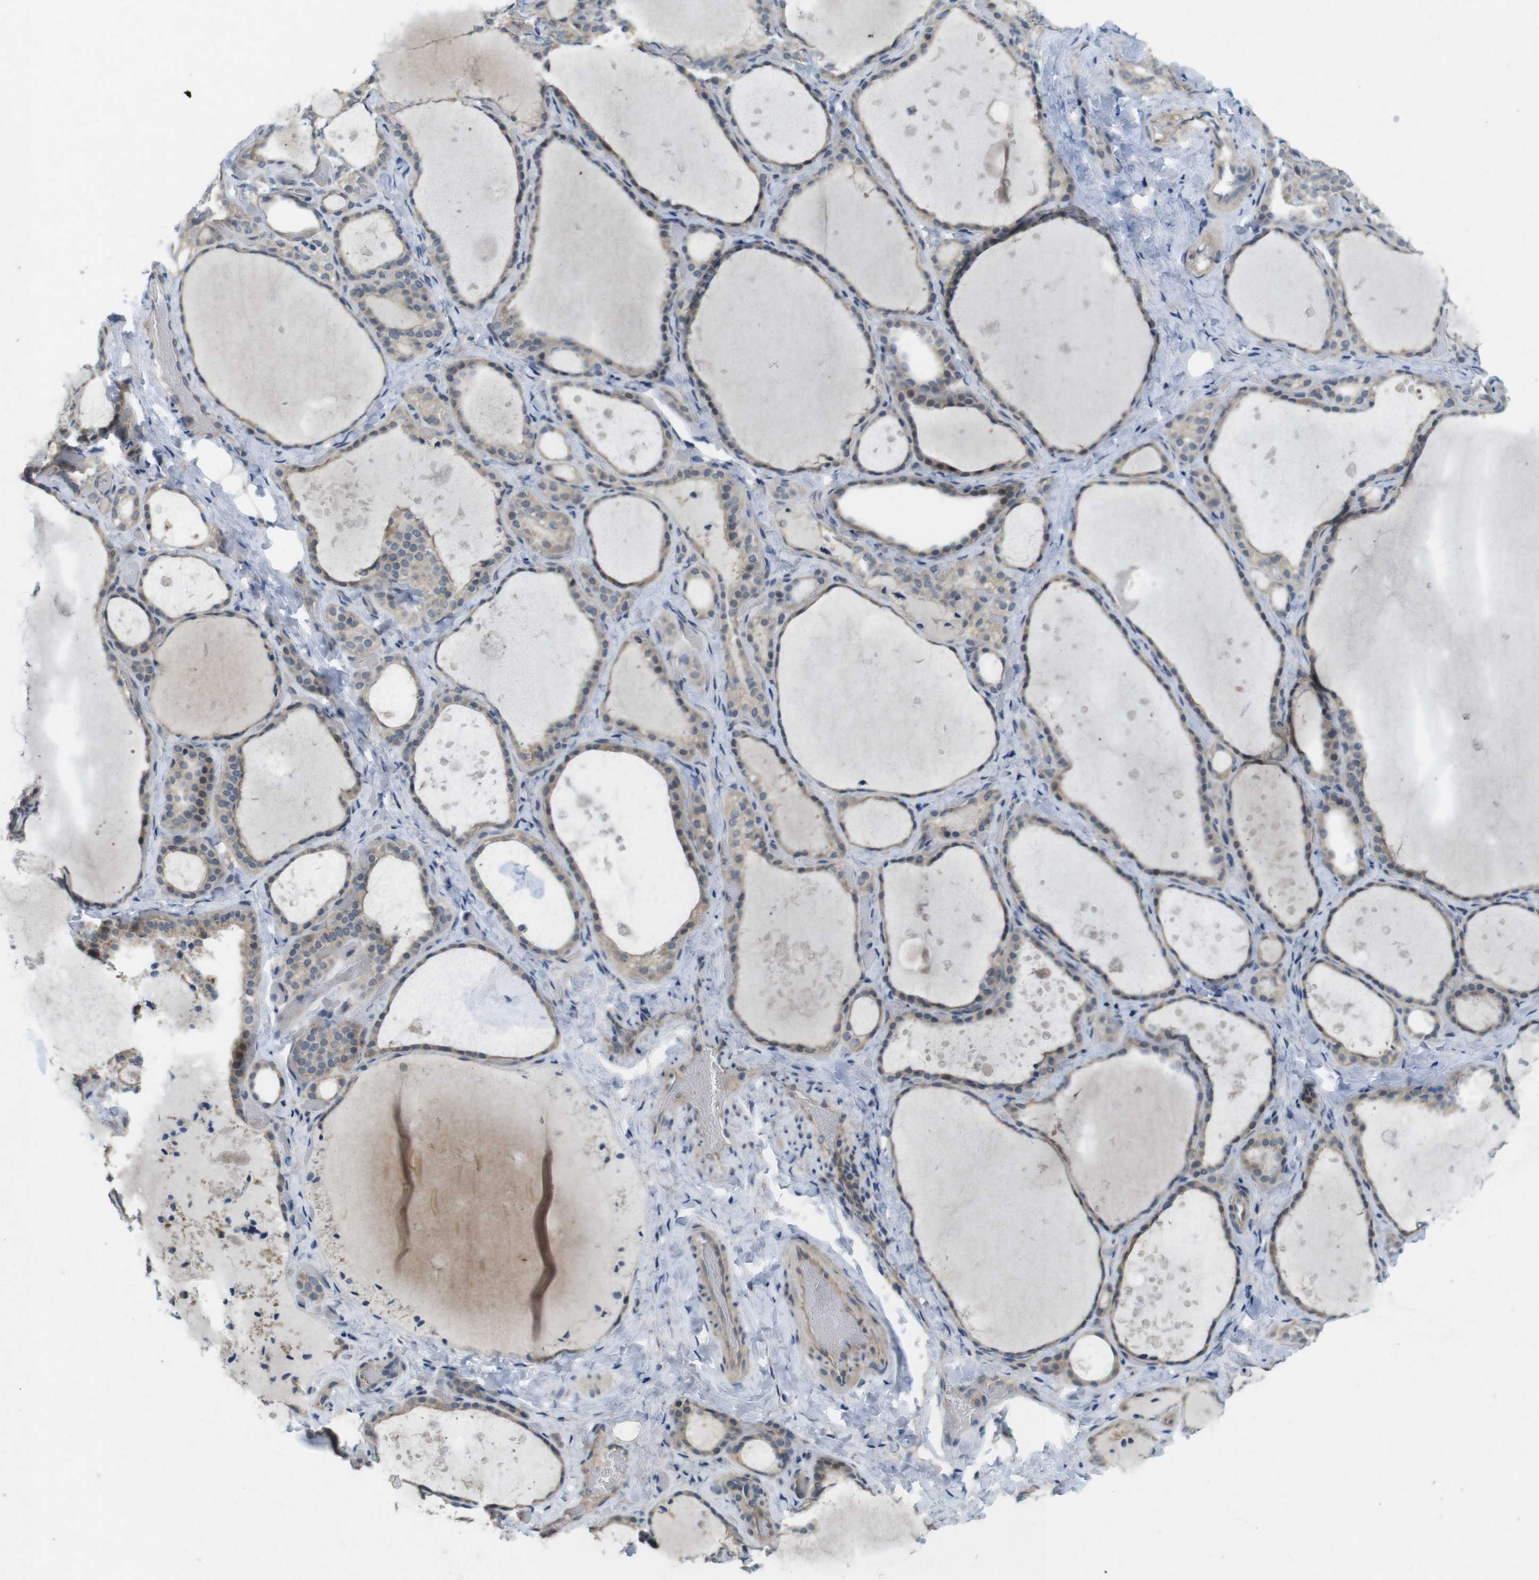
{"staining": {"intensity": "weak", "quantity": ">75%", "location": "cytoplasmic/membranous"}, "tissue": "thyroid gland", "cell_type": "Glandular cells", "image_type": "normal", "snomed": [{"axis": "morphology", "description": "Normal tissue, NOS"}, {"axis": "topography", "description": "Thyroid gland"}], "caption": "Immunohistochemical staining of unremarkable human thyroid gland reveals >75% levels of weak cytoplasmic/membranous protein staining in approximately >75% of glandular cells.", "gene": "SUGT1", "patient": {"sex": "female", "age": 44}}